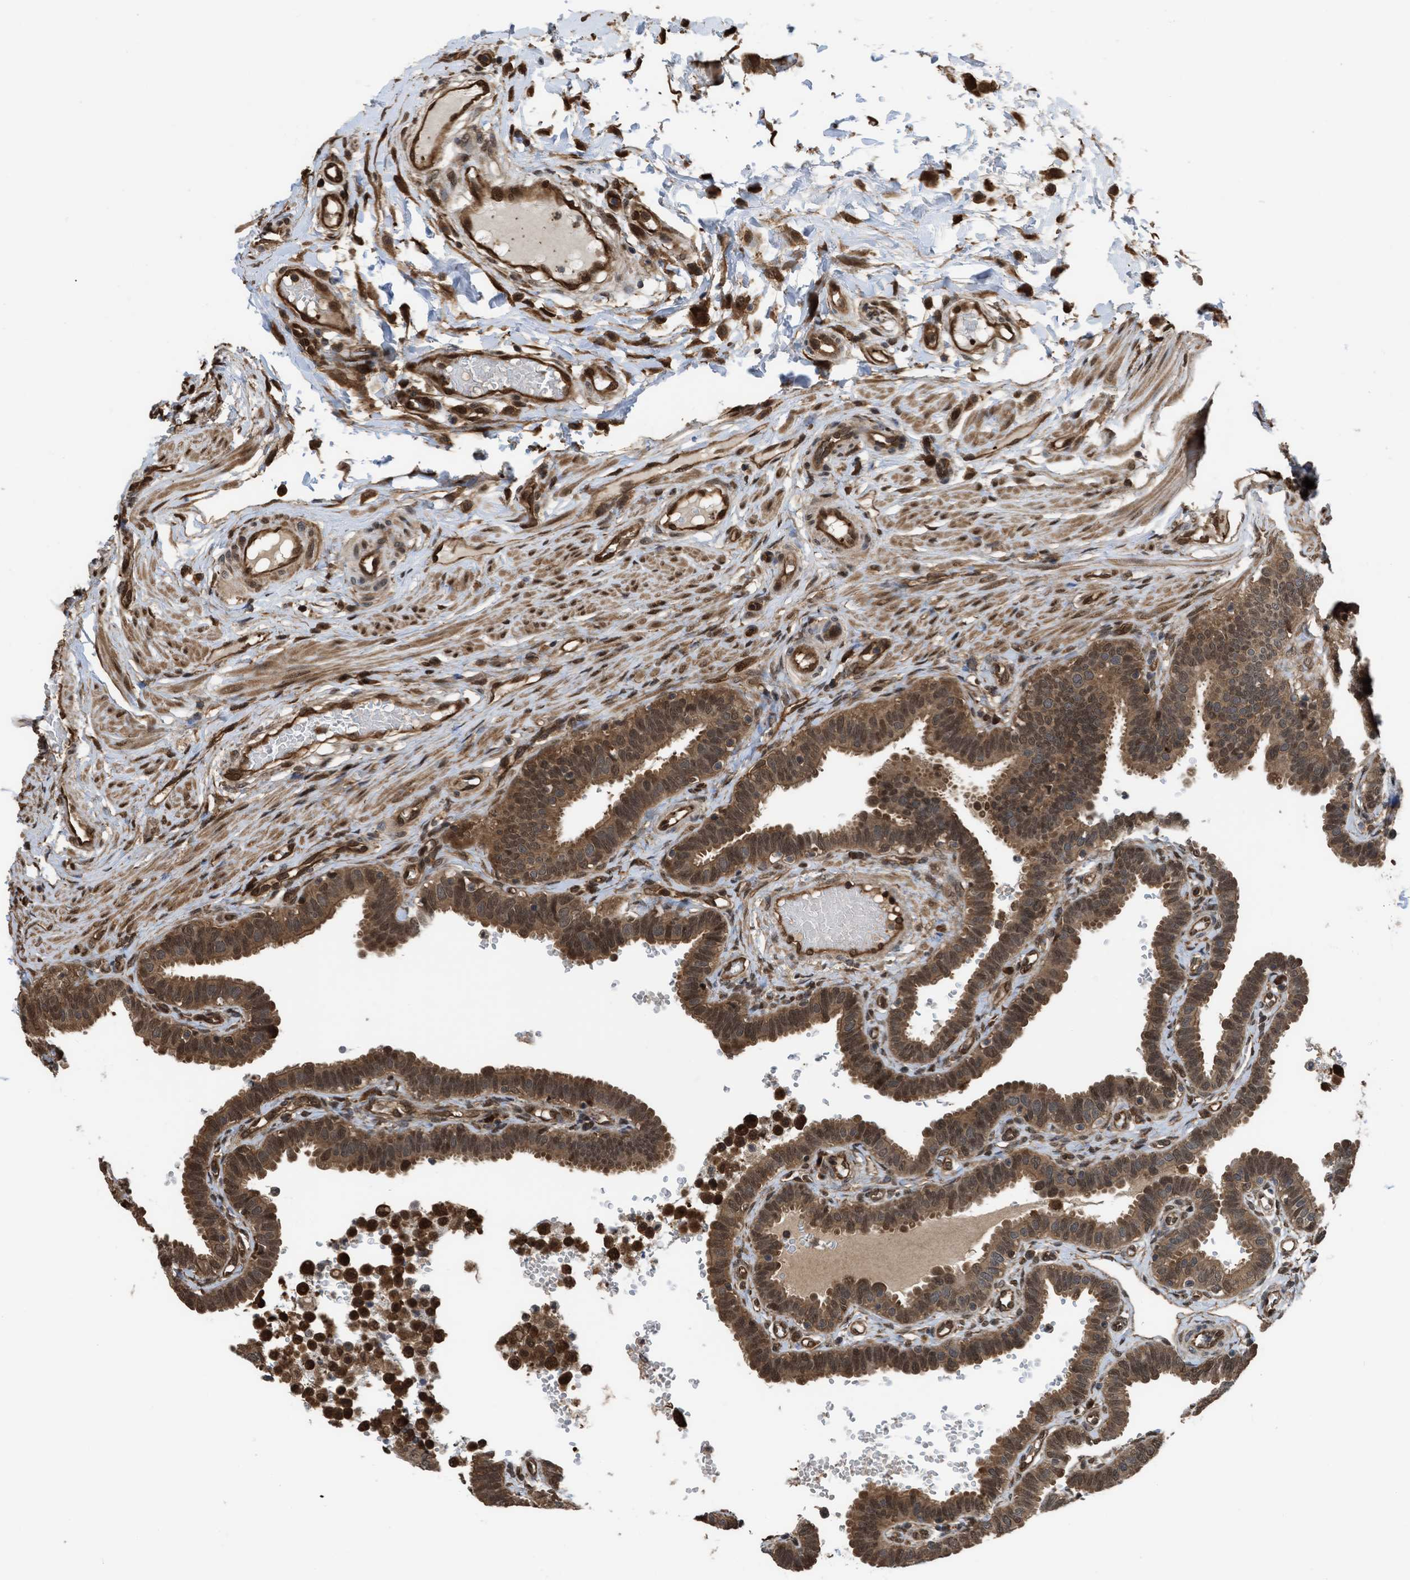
{"staining": {"intensity": "moderate", "quantity": ">75%", "location": "cytoplasmic/membranous,nuclear"}, "tissue": "fallopian tube", "cell_type": "Glandular cells", "image_type": "normal", "snomed": [{"axis": "morphology", "description": "Normal tissue, NOS"}, {"axis": "topography", "description": "Fallopian tube"}, {"axis": "topography", "description": "Placenta"}], "caption": "Normal fallopian tube demonstrates moderate cytoplasmic/membranous,nuclear staining in approximately >75% of glandular cells.", "gene": "YWHAG", "patient": {"sex": "female", "age": 34}}